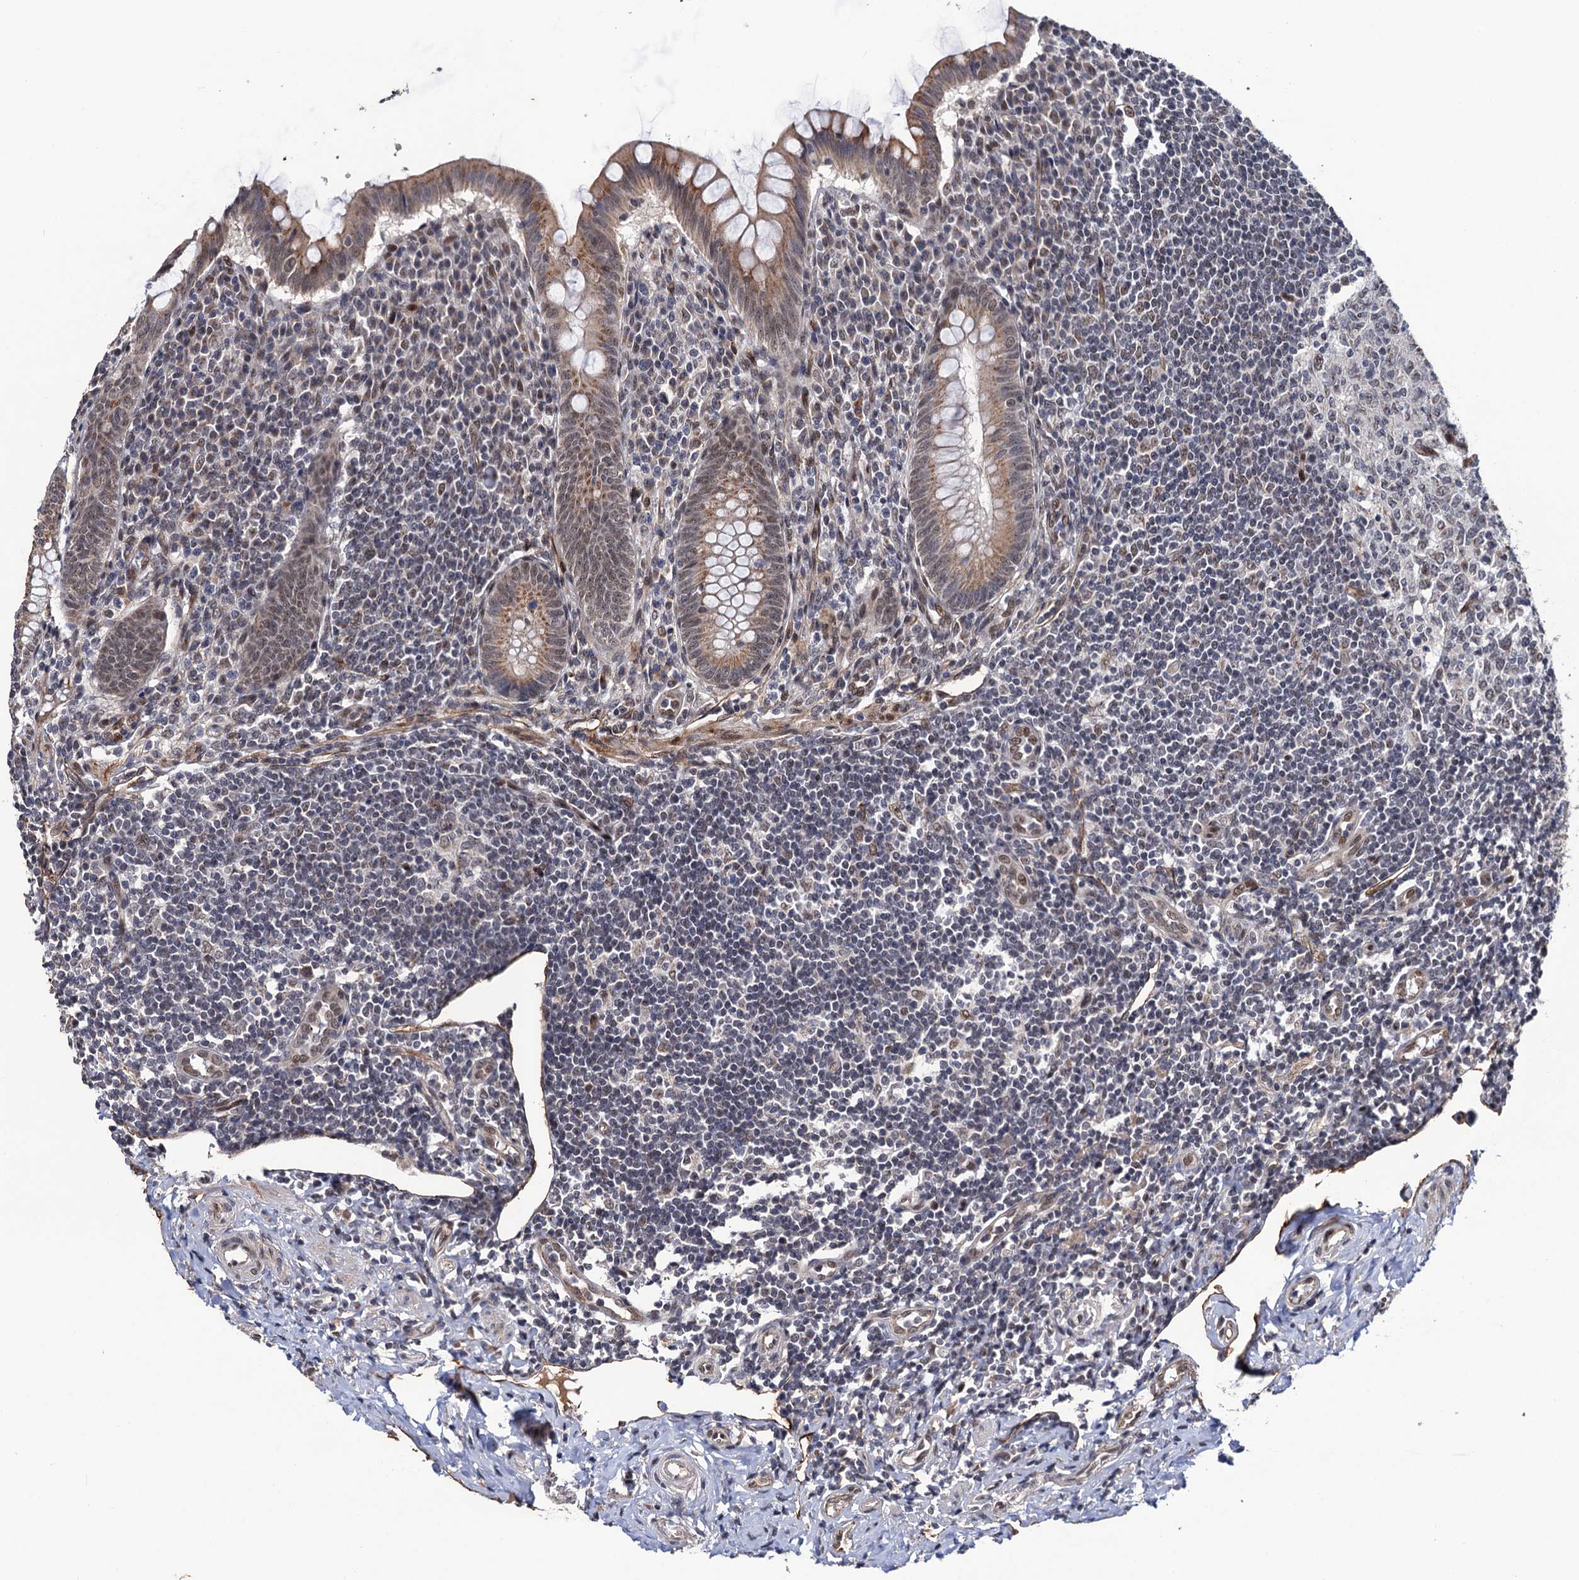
{"staining": {"intensity": "moderate", "quantity": ">75%", "location": "cytoplasmic/membranous"}, "tissue": "appendix", "cell_type": "Glandular cells", "image_type": "normal", "snomed": [{"axis": "morphology", "description": "Normal tissue, NOS"}, {"axis": "topography", "description": "Appendix"}], "caption": "The histopathology image demonstrates staining of normal appendix, revealing moderate cytoplasmic/membranous protein expression (brown color) within glandular cells. (Stains: DAB (3,3'-diaminobenzidine) in brown, nuclei in blue, Microscopy: brightfield microscopy at high magnification).", "gene": "LRRC63", "patient": {"sex": "female", "age": 33}}